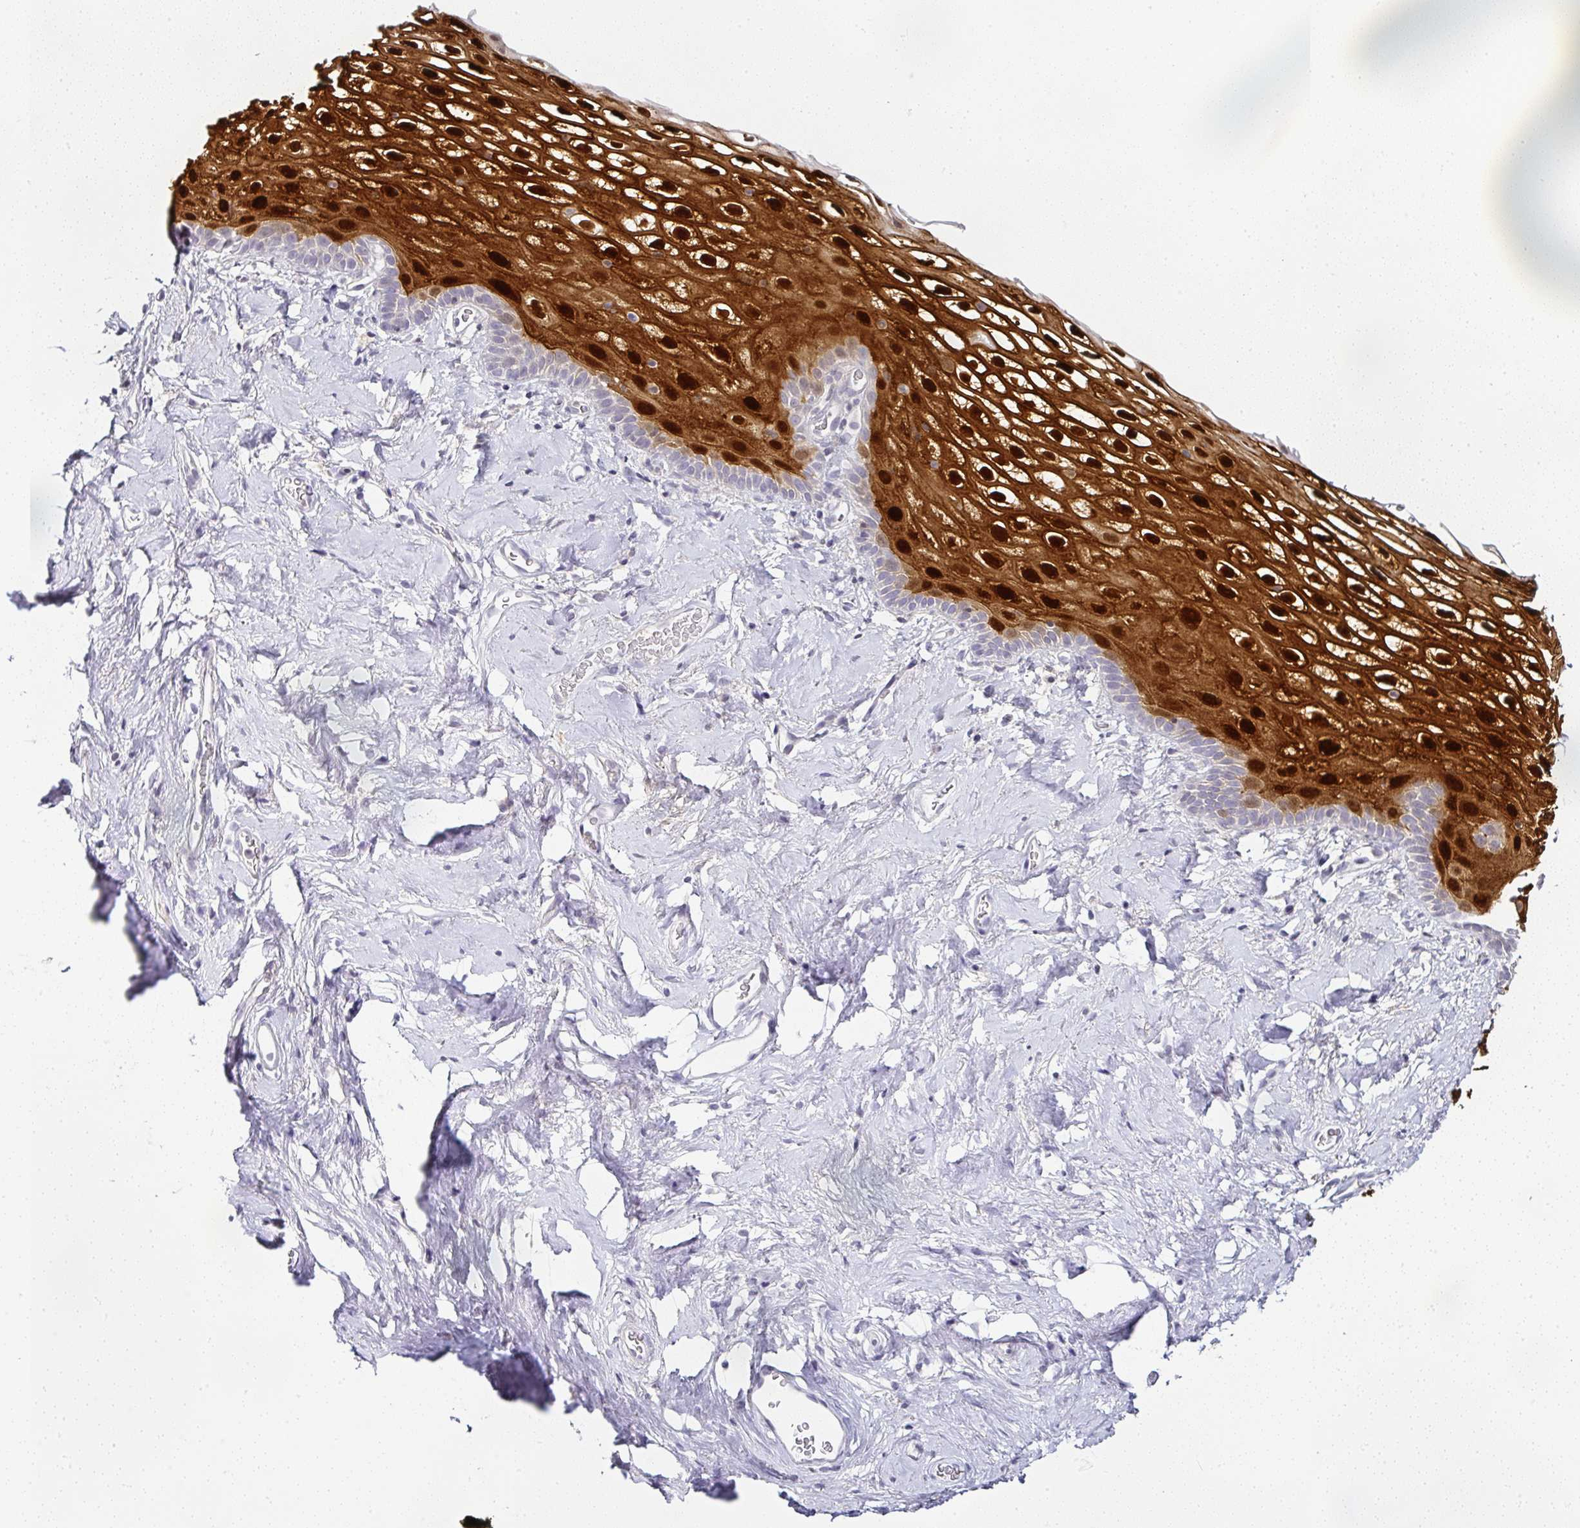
{"staining": {"intensity": "strong", "quantity": ">75%", "location": "cytoplasmic/membranous,nuclear"}, "tissue": "vagina", "cell_type": "Squamous epithelial cells", "image_type": "normal", "snomed": [{"axis": "morphology", "description": "Normal tissue, NOS"}, {"axis": "morphology", "description": "Adenocarcinoma, NOS"}, {"axis": "topography", "description": "Rectum"}, {"axis": "topography", "description": "Vagina"}, {"axis": "topography", "description": "Peripheral nerve tissue"}], "caption": "Squamous epithelial cells display strong cytoplasmic/membranous,nuclear positivity in approximately >75% of cells in benign vagina. (Brightfield microscopy of DAB IHC at high magnification).", "gene": "SERPINB3", "patient": {"sex": "female", "age": 71}}